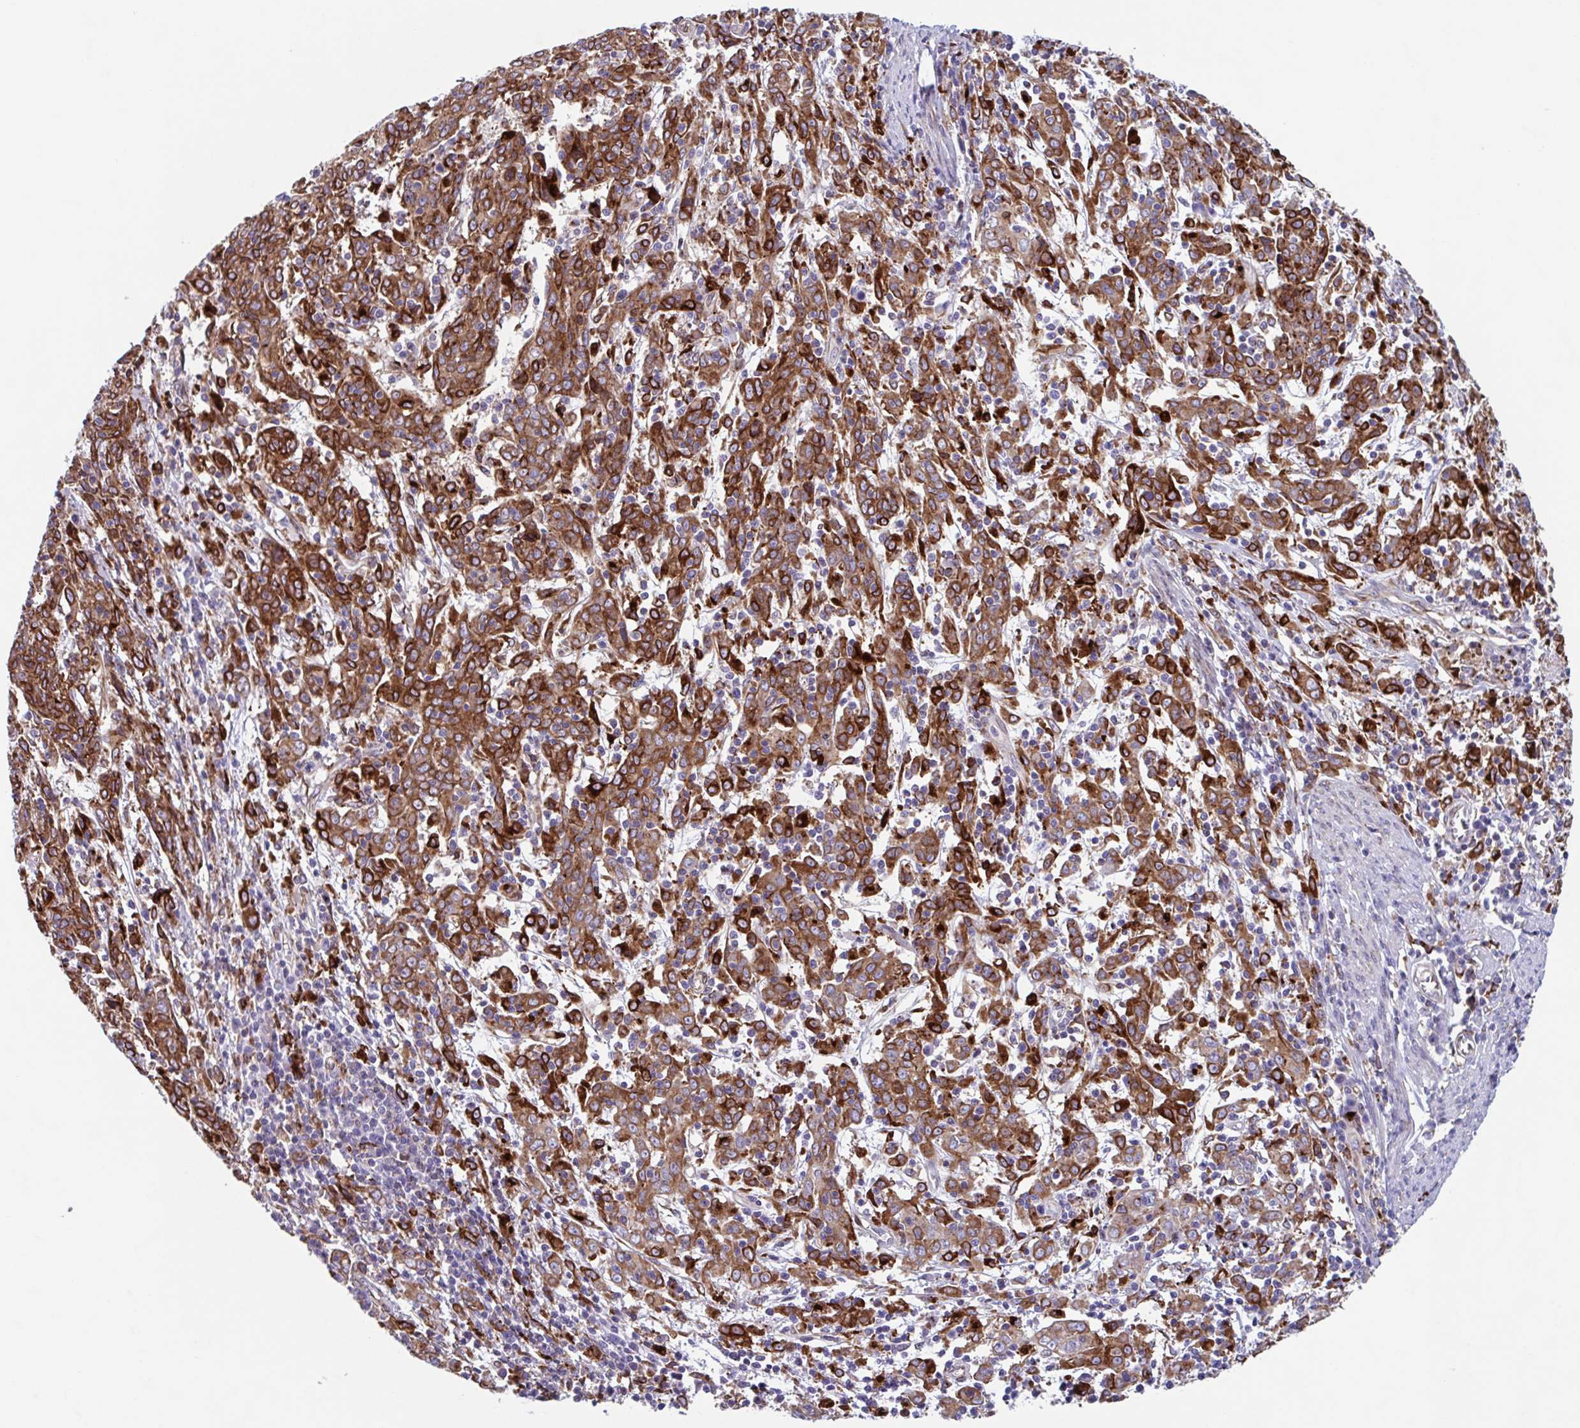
{"staining": {"intensity": "strong", "quantity": ">75%", "location": "cytoplasmic/membranous"}, "tissue": "cervical cancer", "cell_type": "Tumor cells", "image_type": "cancer", "snomed": [{"axis": "morphology", "description": "Squamous cell carcinoma, NOS"}, {"axis": "topography", "description": "Cervix"}], "caption": "Protein staining displays strong cytoplasmic/membranous expression in approximately >75% of tumor cells in cervical squamous cell carcinoma. Using DAB (brown) and hematoxylin (blue) stains, captured at high magnification using brightfield microscopy.", "gene": "RFK", "patient": {"sex": "female", "age": 67}}